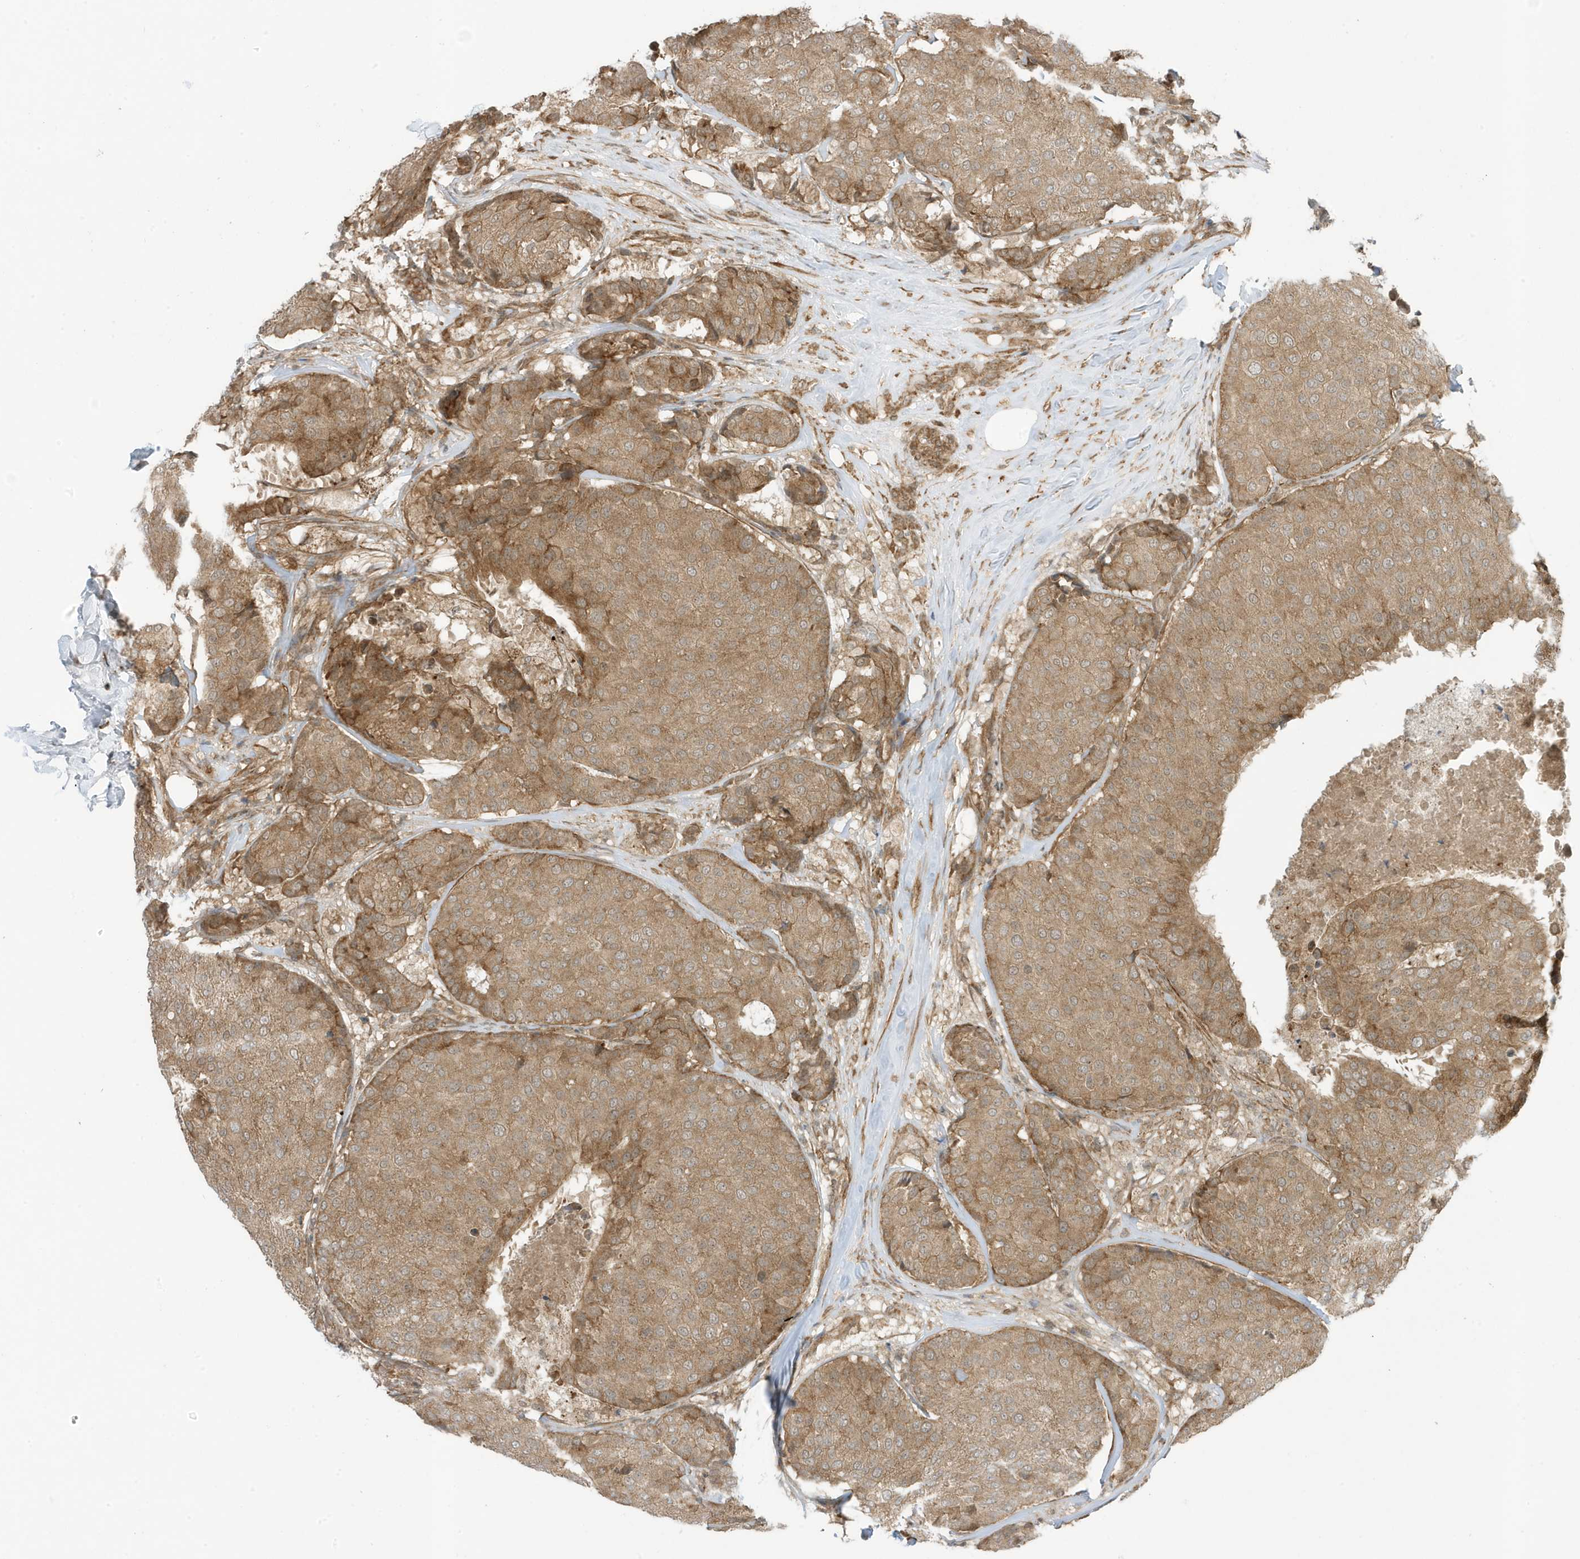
{"staining": {"intensity": "moderate", "quantity": ">75%", "location": "cytoplasmic/membranous"}, "tissue": "breast cancer", "cell_type": "Tumor cells", "image_type": "cancer", "snomed": [{"axis": "morphology", "description": "Duct carcinoma"}, {"axis": "topography", "description": "Breast"}], "caption": "Human breast cancer (invasive ductal carcinoma) stained with a brown dye shows moderate cytoplasmic/membranous positive expression in approximately >75% of tumor cells.", "gene": "DHX36", "patient": {"sex": "female", "age": 75}}